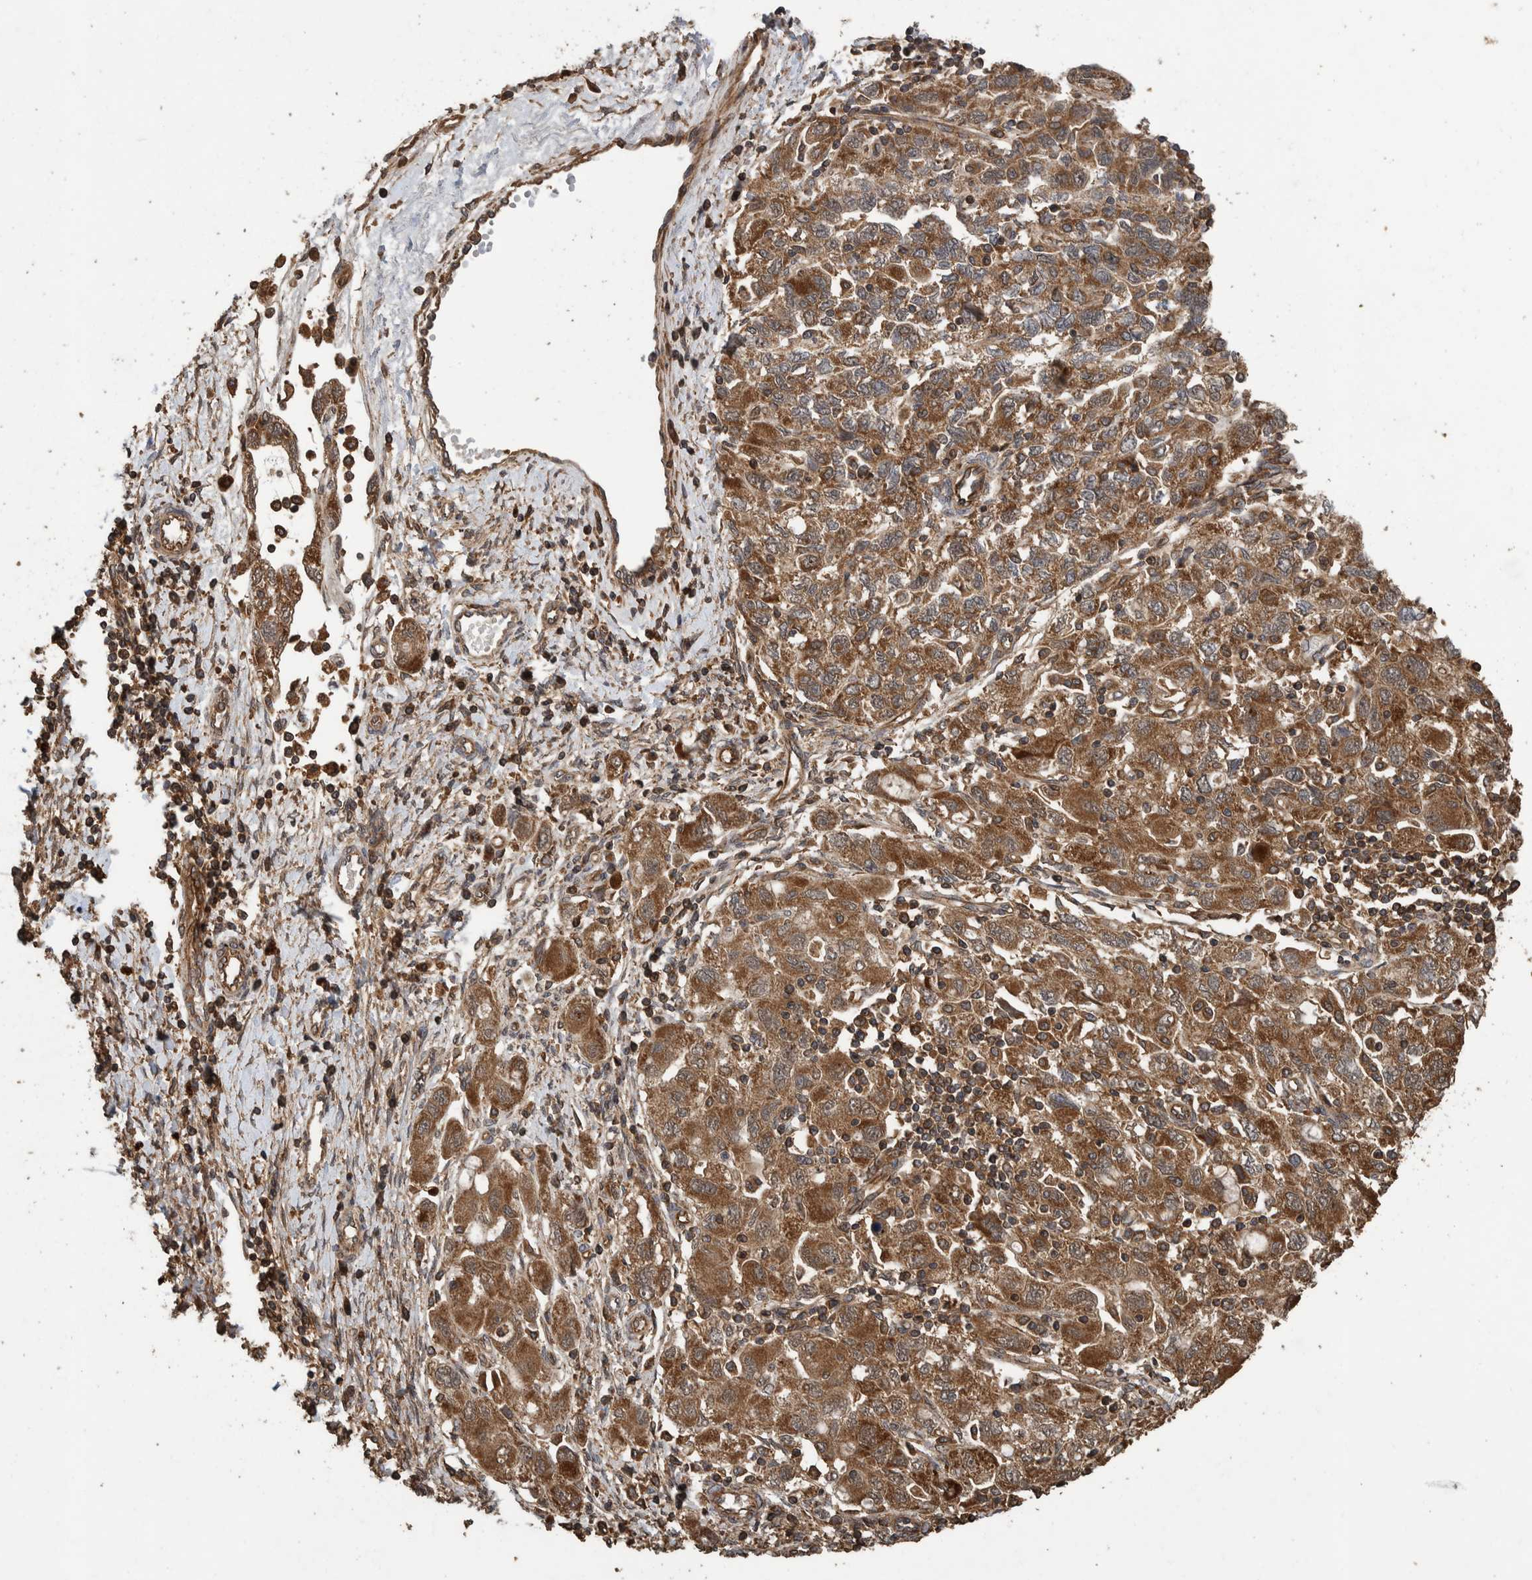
{"staining": {"intensity": "moderate", "quantity": ">75%", "location": "cytoplasmic/membranous"}, "tissue": "ovarian cancer", "cell_type": "Tumor cells", "image_type": "cancer", "snomed": [{"axis": "morphology", "description": "Carcinoma, NOS"}, {"axis": "morphology", "description": "Cystadenocarcinoma, serous, NOS"}, {"axis": "topography", "description": "Ovary"}], "caption": "This histopathology image shows IHC staining of human ovarian carcinoma, with medium moderate cytoplasmic/membranous staining in approximately >75% of tumor cells.", "gene": "TRIM16", "patient": {"sex": "female", "age": 69}}